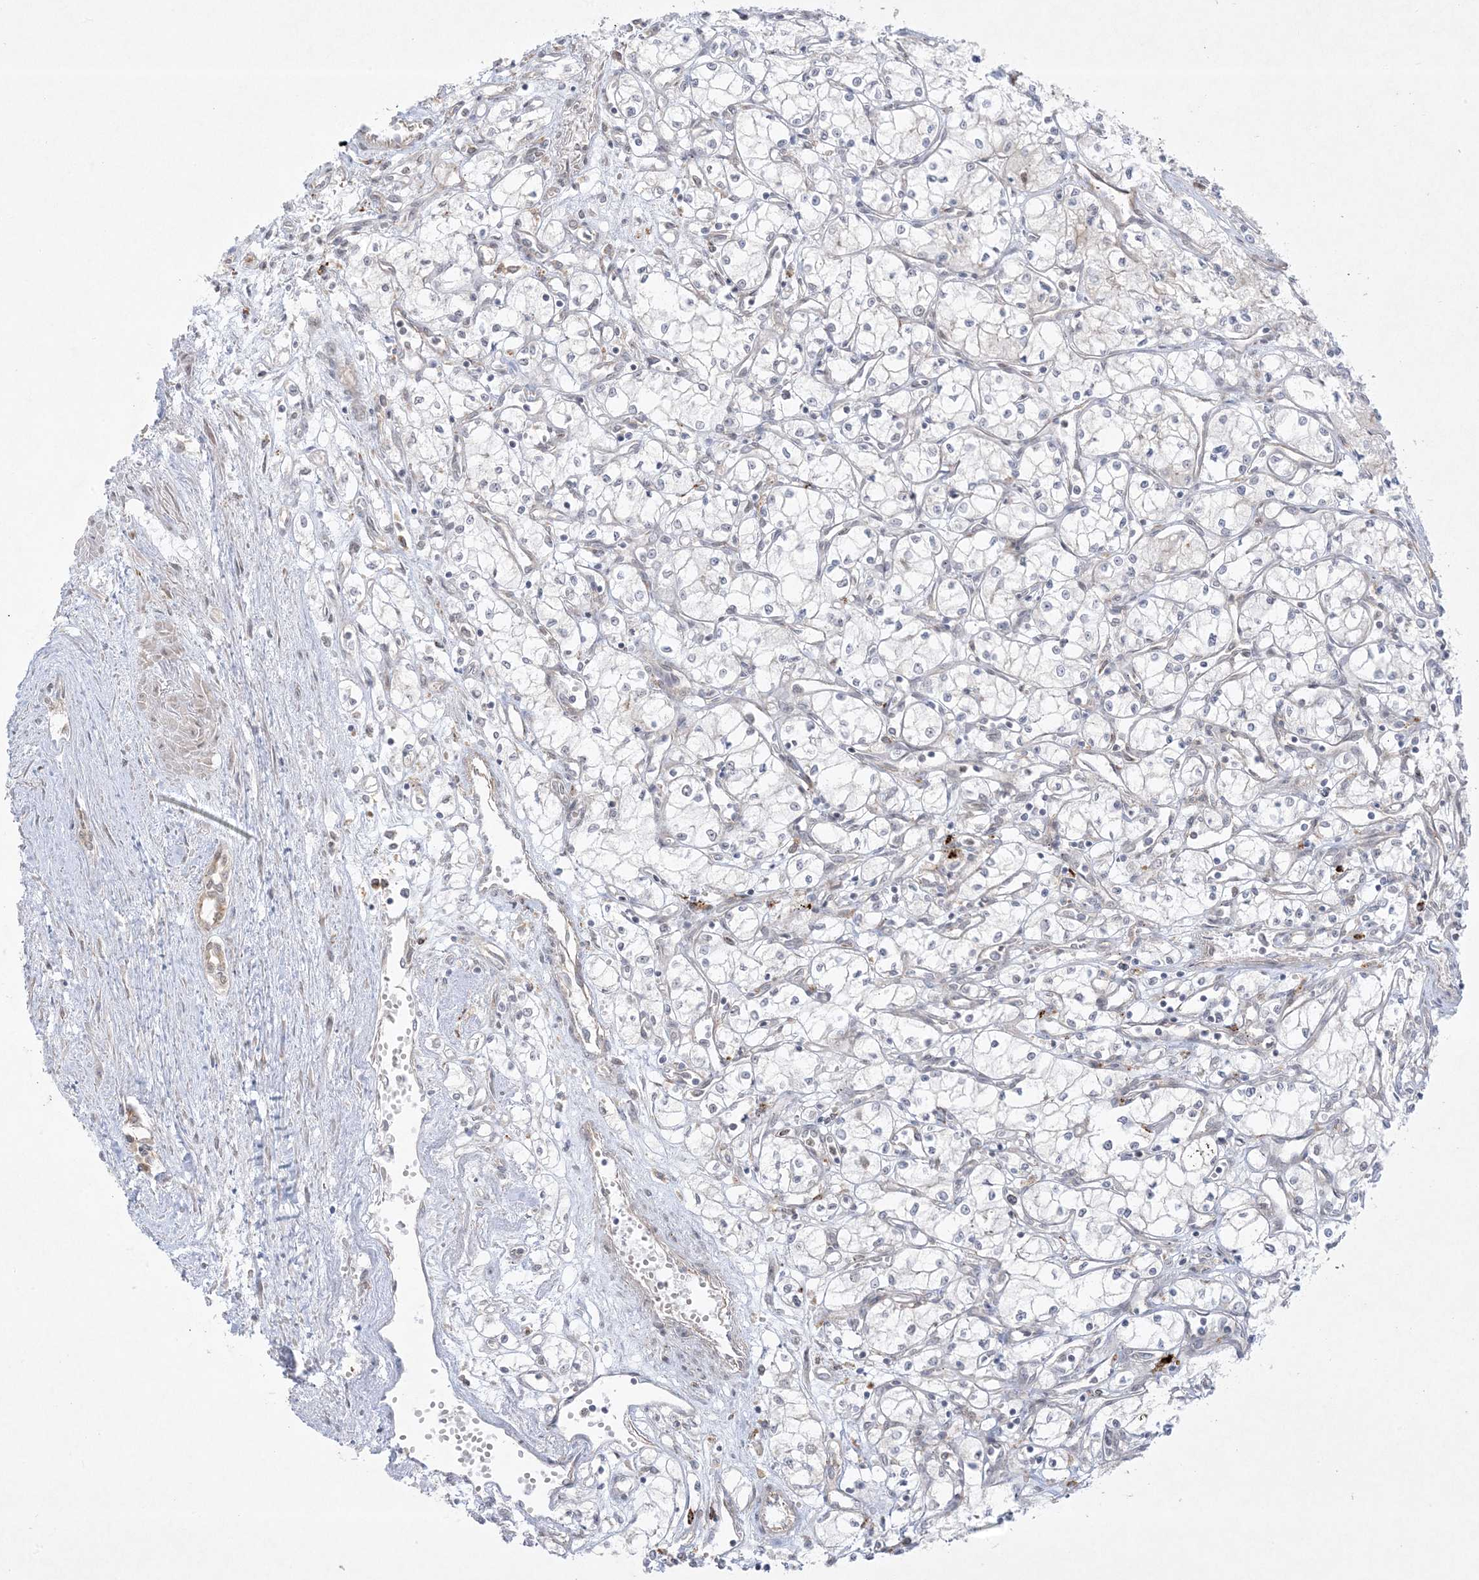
{"staining": {"intensity": "negative", "quantity": "none", "location": "none"}, "tissue": "renal cancer", "cell_type": "Tumor cells", "image_type": "cancer", "snomed": [{"axis": "morphology", "description": "Adenocarcinoma, NOS"}, {"axis": "topography", "description": "Kidney"}], "caption": "A high-resolution photomicrograph shows immunohistochemistry (IHC) staining of renal adenocarcinoma, which demonstrates no significant positivity in tumor cells.", "gene": "PTK6", "patient": {"sex": "male", "age": 59}}